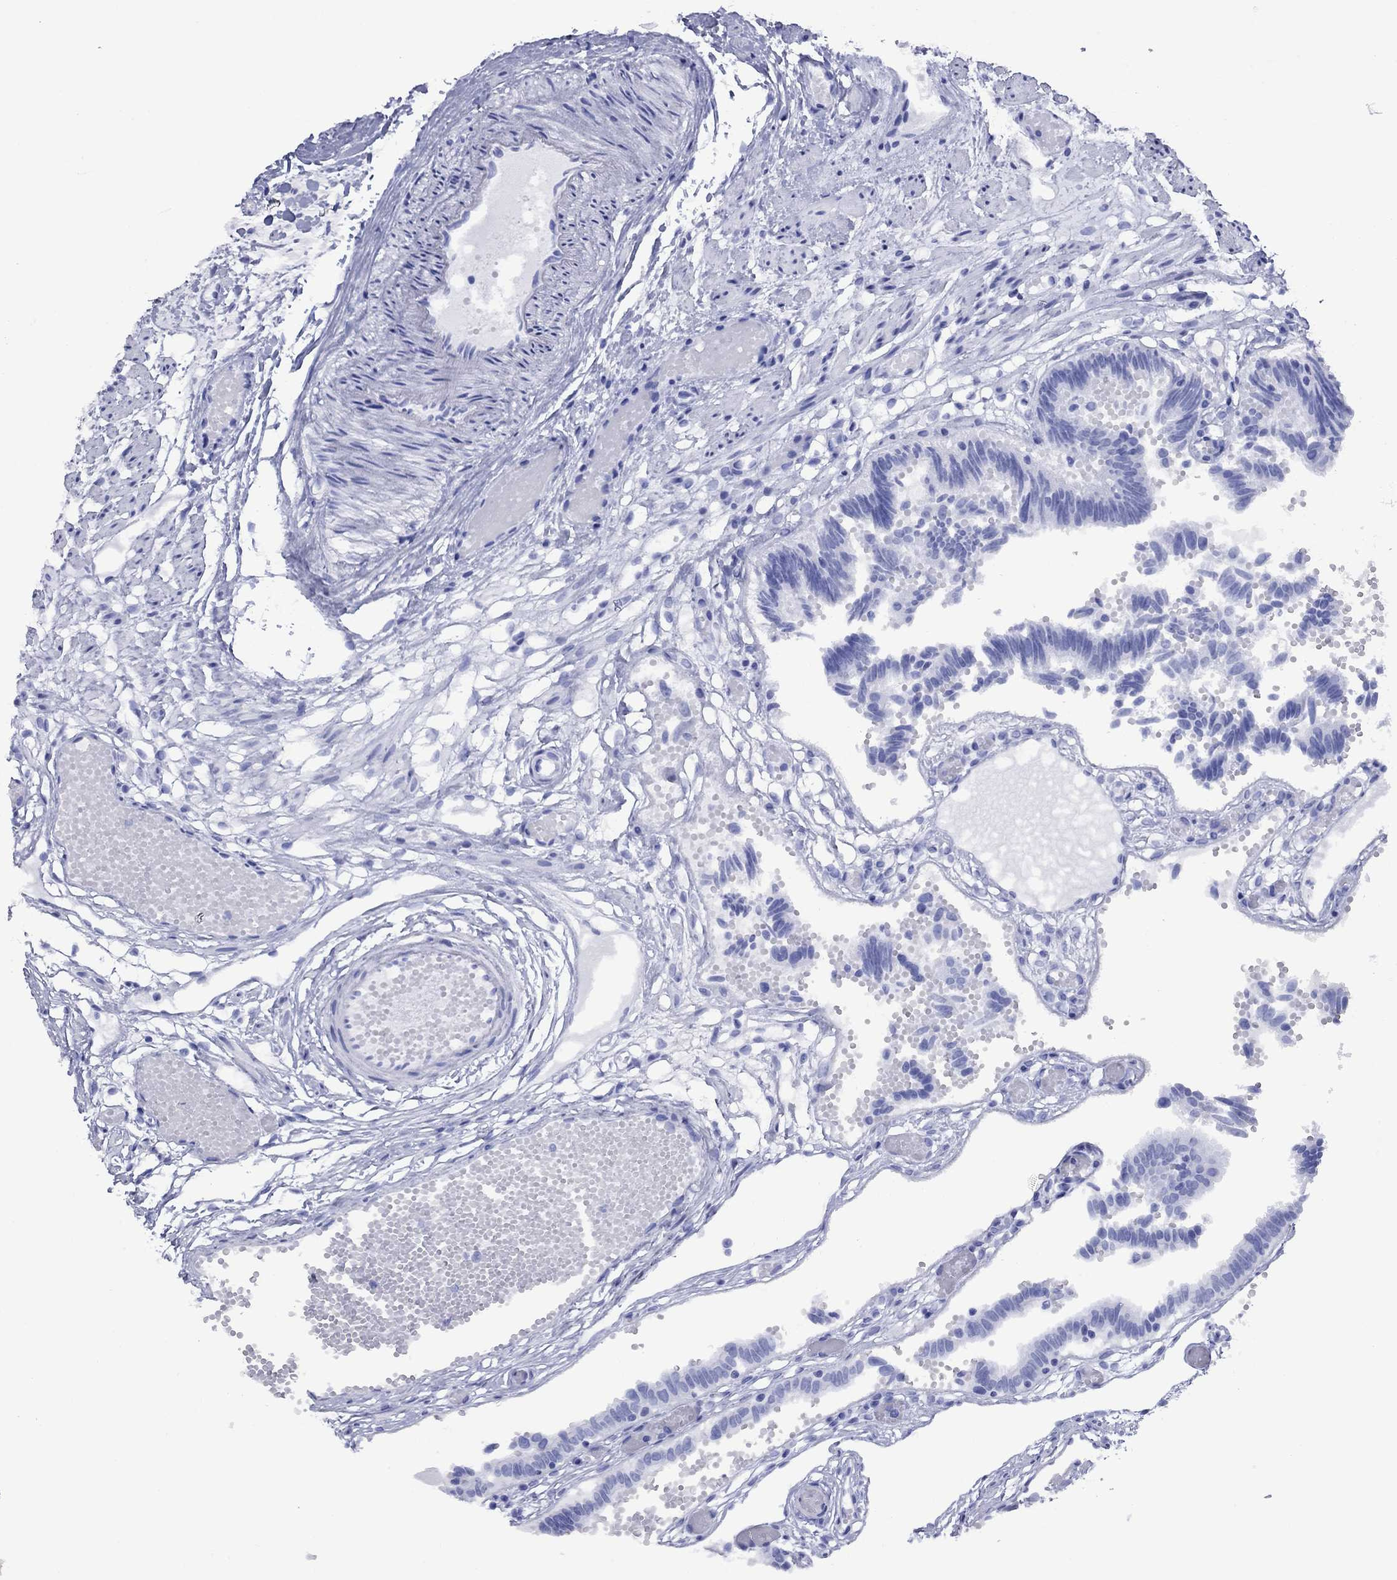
{"staining": {"intensity": "negative", "quantity": "none", "location": "none"}, "tissue": "fallopian tube", "cell_type": "Glandular cells", "image_type": "normal", "snomed": [{"axis": "morphology", "description": "Normal tissue, NOS"}, {"axis": "topography", "description": "Fallopian tube"}], "caption": "This micrograph is of unremarkable fallopian tube stained with immunohistochemistry to label a protein in brown with the nuclei are counter-stained blue. There is no staining in glandular cells. Brightfield microscopy of immunohistochemistry (IHC) stained with DAB (brown) and hematoxylin (blue), captured at high magnification.", "gene": "APOA2", "patient": {"sex": "female", "age": 37}}